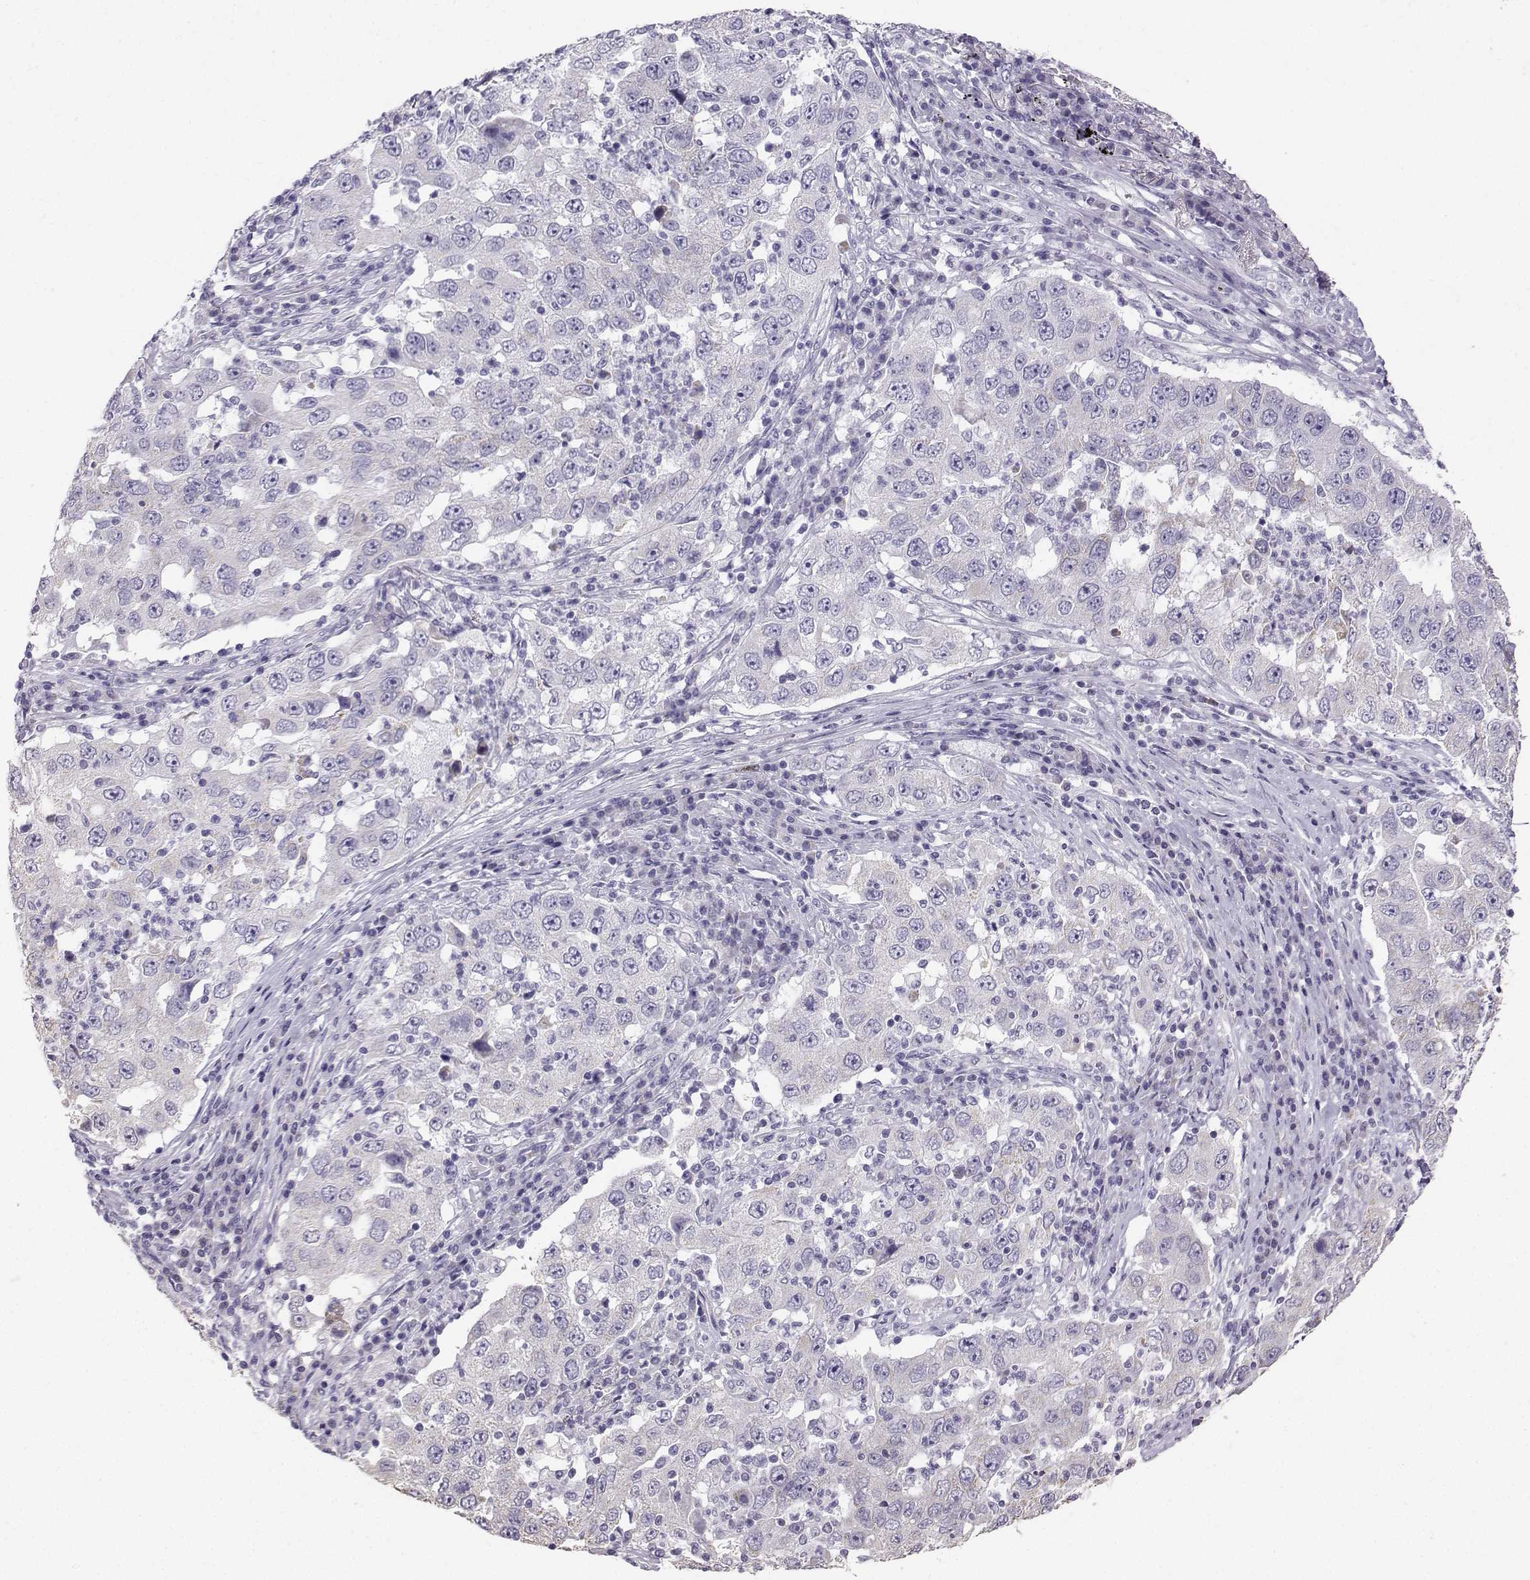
{"staining": {"intensity": "negative", "quantity": "none", "location": "none"}, "tissue": "lung cancer", "cell_type": "Tumor cells", "image_type": "cancer", "snomed": [{"axis": "morphology", "description": "Adenocarcinoma, NOS"}, {"axis": "topography", "description": "Lung"}], "caption": "This is an immunohistochemistry image of human lung cancer (adenocarcinoma). There is no expression in tumor cells.", "gene": "AVP", "patient": {"sex": "male", "age": 73}}